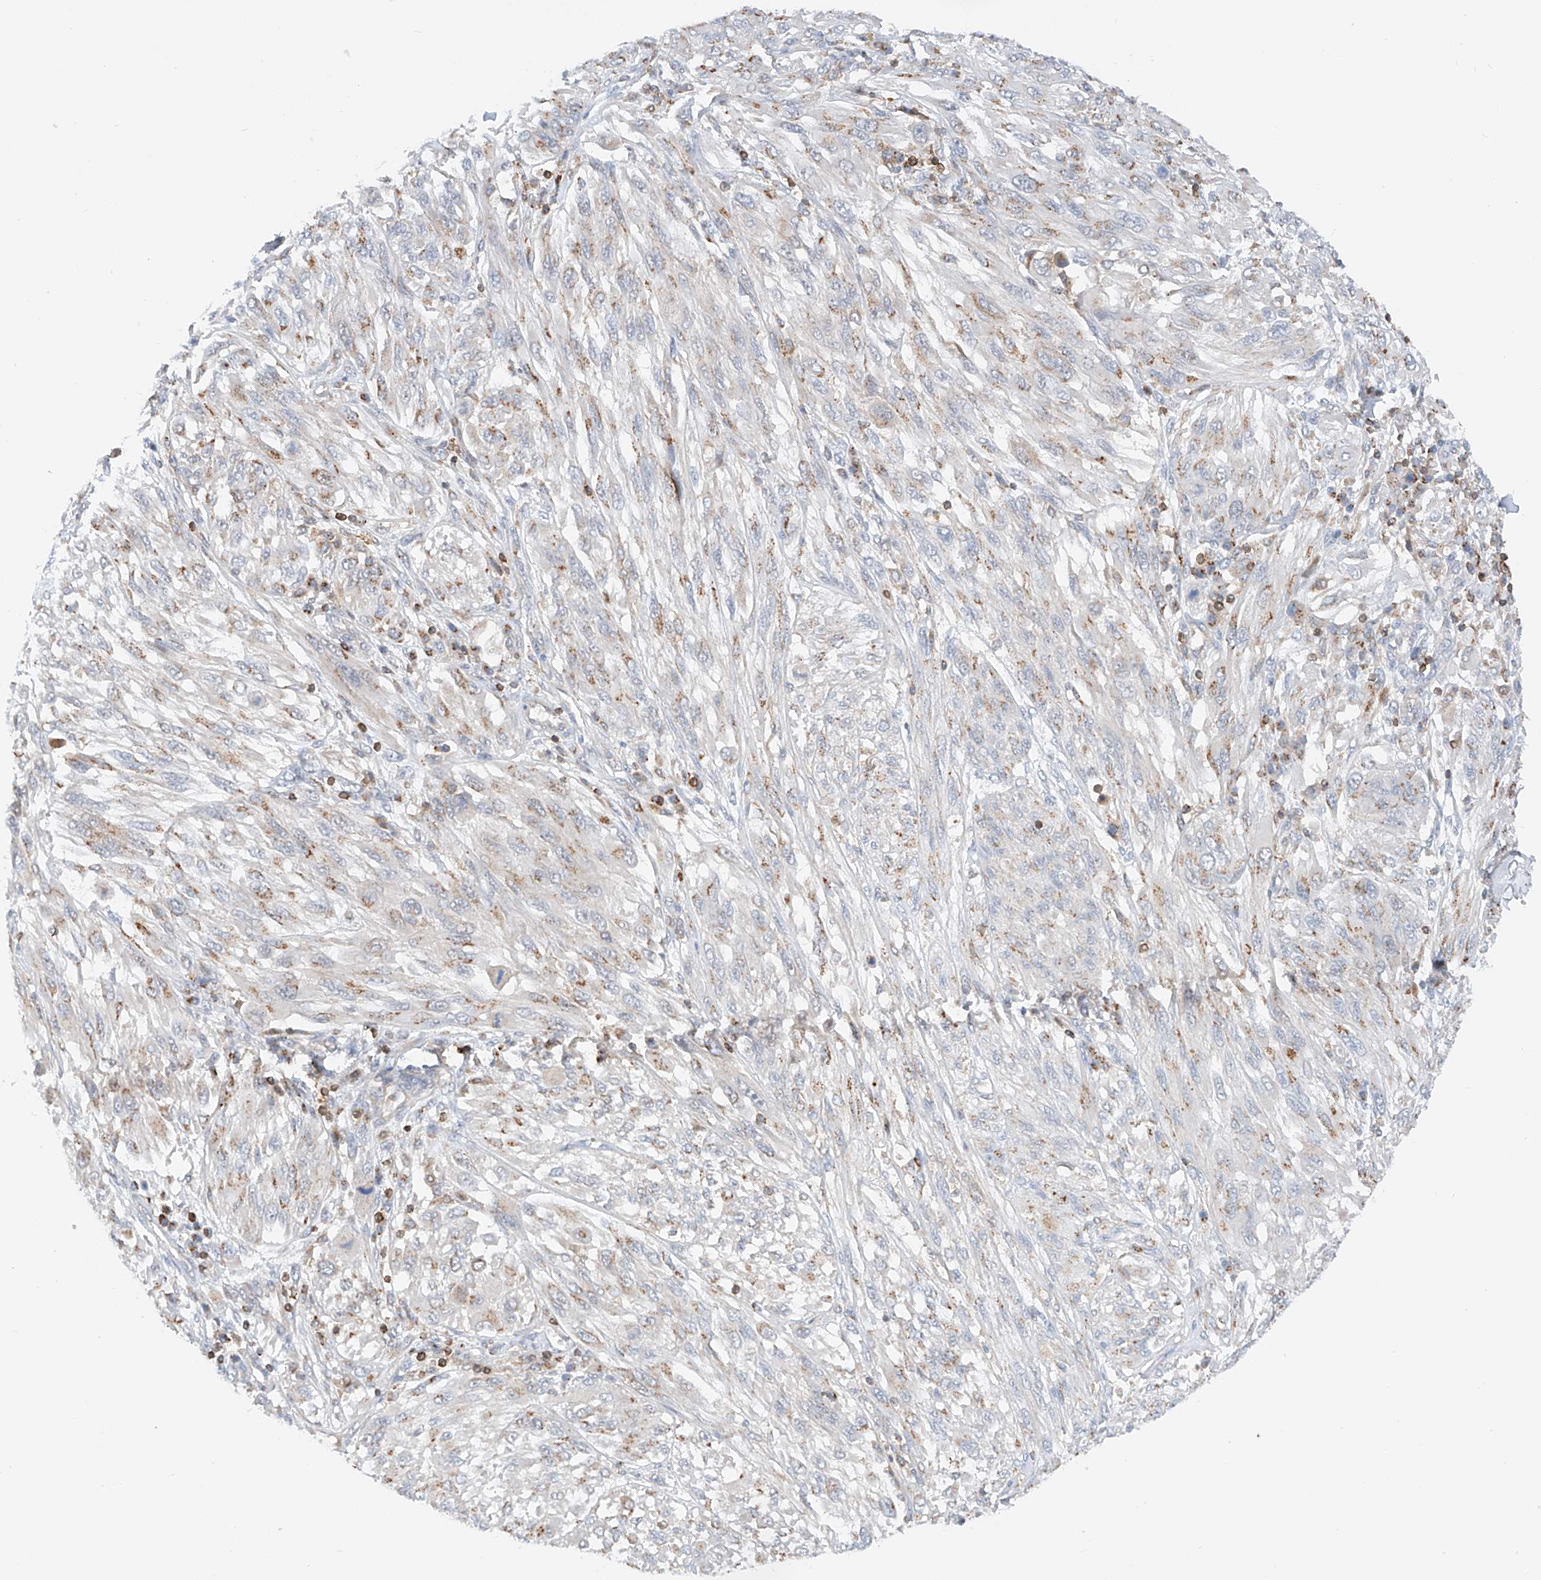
{"staining": {"intensity": "negative", "quantity": "none", "location": "none"}, "tissue": "melanoma", "cell_type": "Tumor cells", "image_type": "cancer", "snomed": [{"axis": "morphology", "description": "Malignant melanoma, NOS"}, {"axis": "topography", "description": "Skin"}], "caption": "A micrograph of melanoma stained for a protein demonstrates no brown staining in tumor cells.", "gene": "MFN2", "patient": {"sex": "female", "age": 91}}